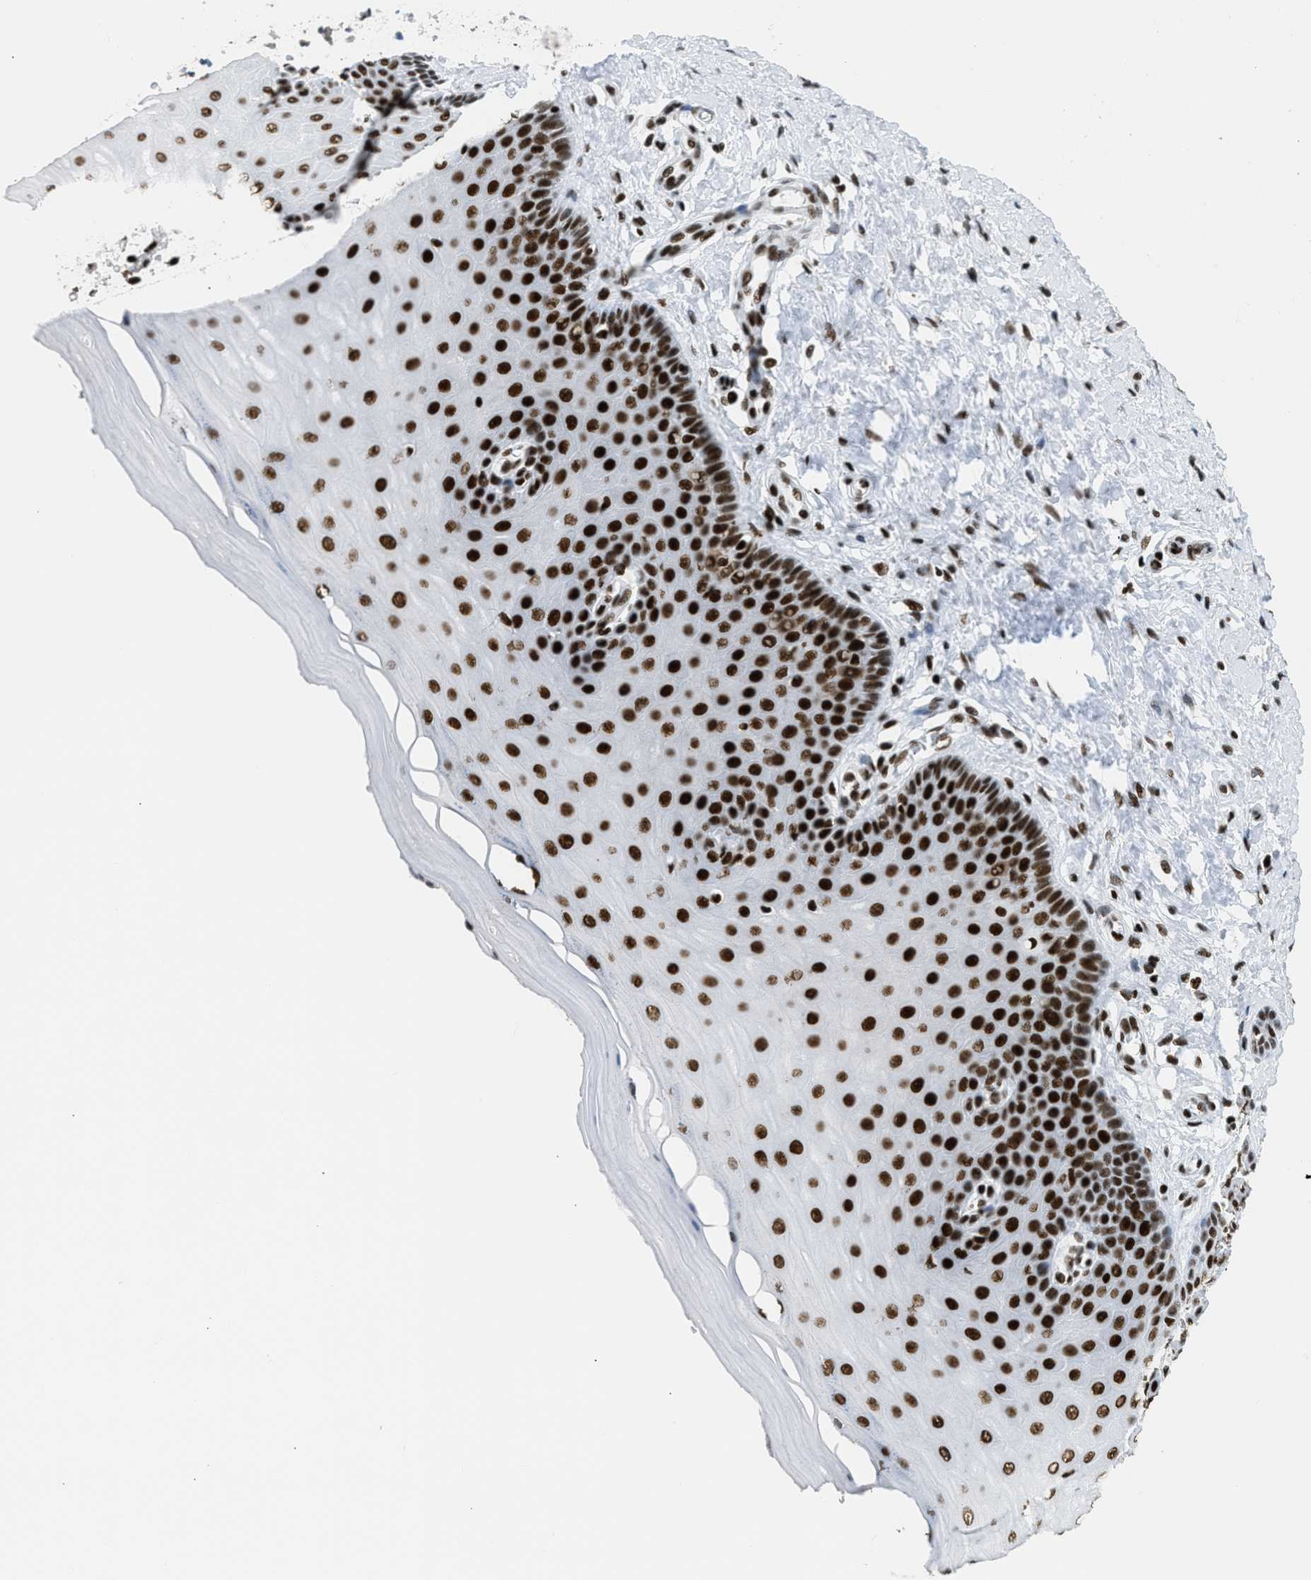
{"staining": {"intensity": "strong", "quantity": ">75%", "location": "nuclear"}, "tissue": "cervix", "cell_type": "Glandular cells", "image_type": "normal", "snomed": [{"axis": "morphology", "description": "Normal tissue, NOS"}, {"axis": "topography", "description": "Cervix"}], "caption": "High-power microscopy captured an immunohistochemistry photomicrograph of normal cervix, revealing strong nuclear staining in about >75% of glandular cells.", "gene": "PIF1", "patient": {"sex": "female", "age": 55}}